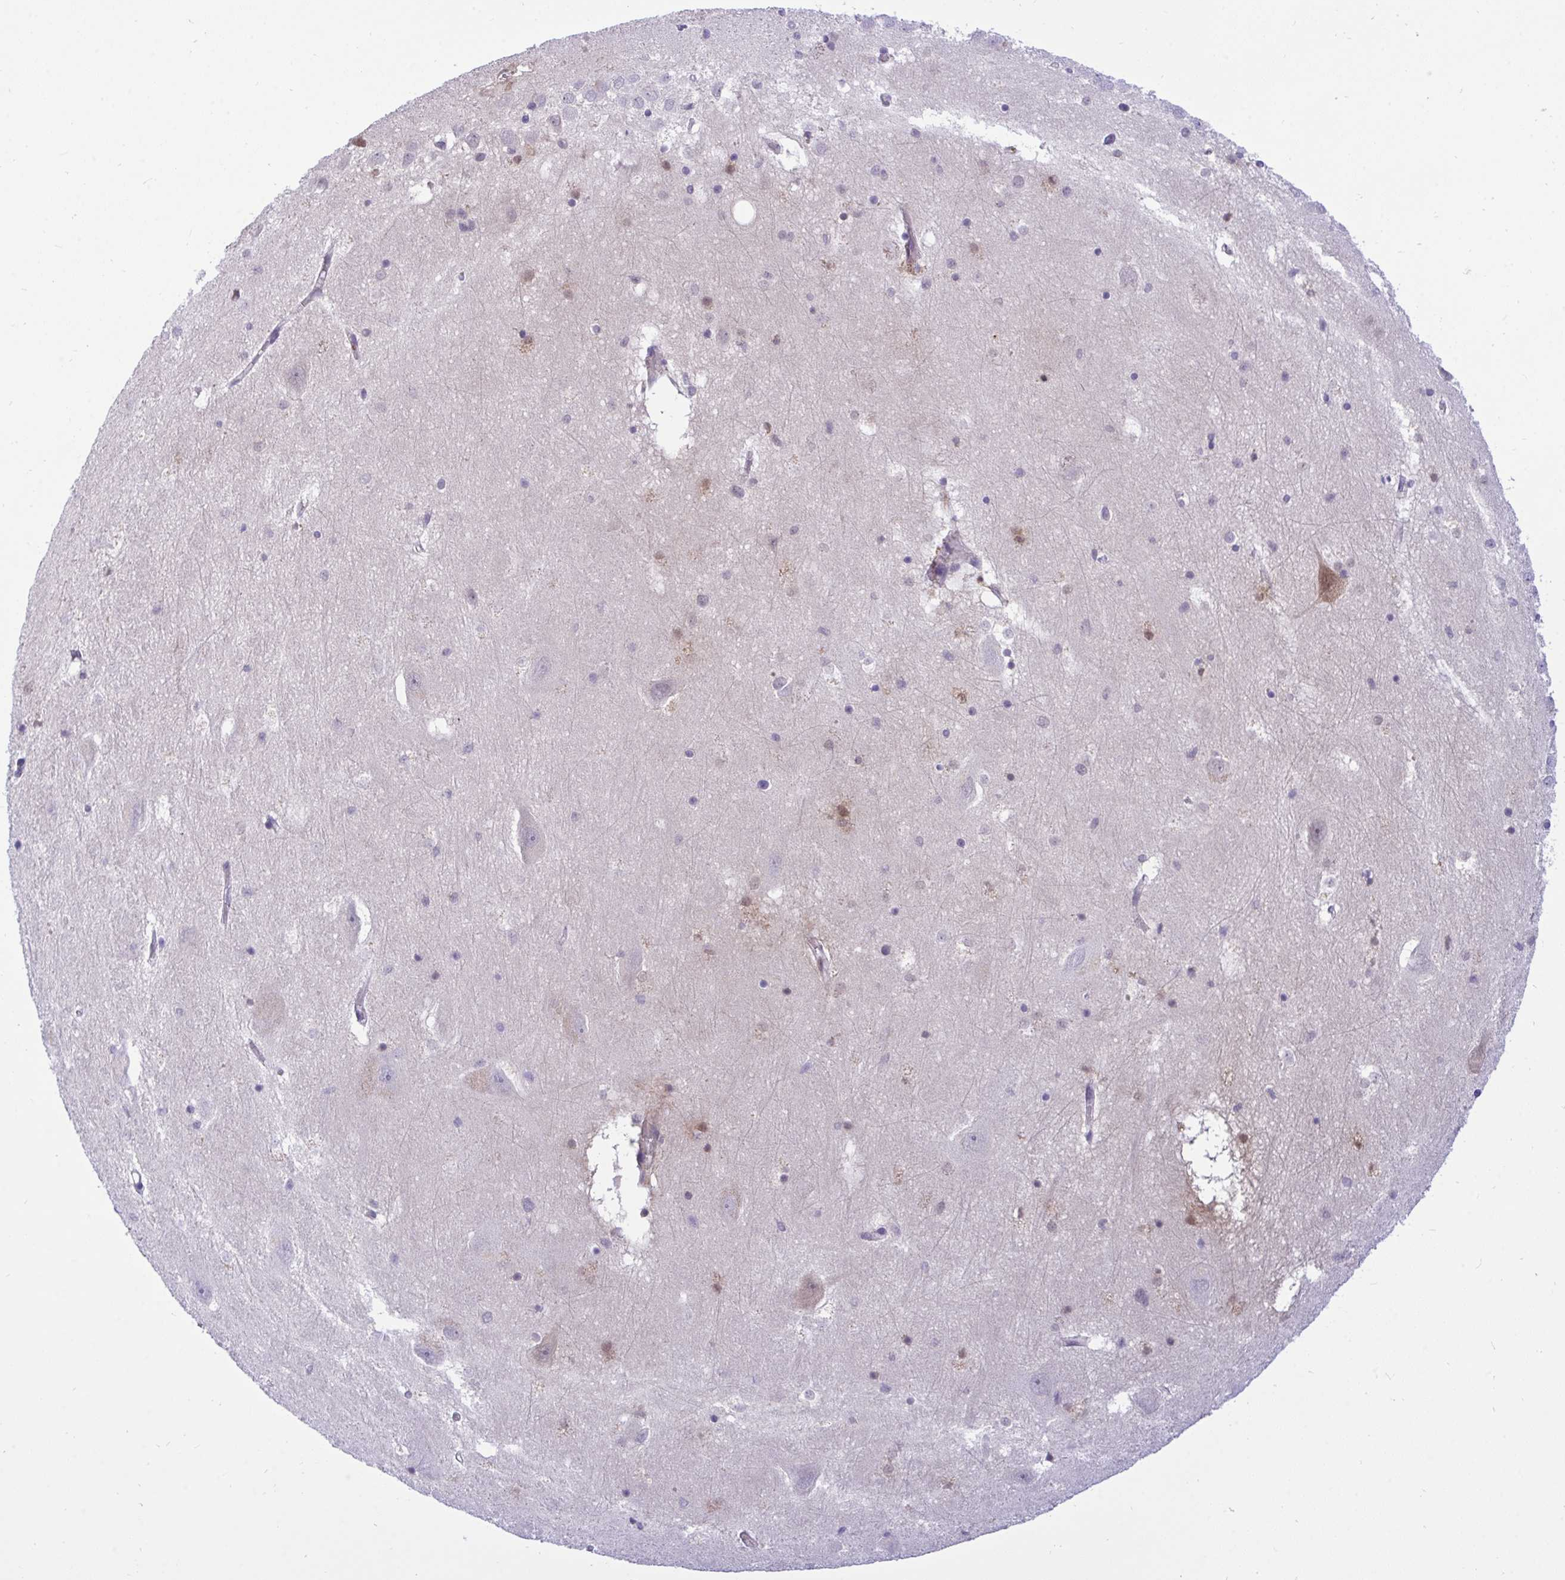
{"staining": {"intensity": "weak", "quantity": "<25%", "location": "cytoplasmic/membranous,nuclear"}, "tissue": "hippocampus", "cell_type": "Glial cells", "image_type": "normal", "snomed": [{"axis": "morphology", "description": "Normal tissue, NOS"}, {"axis": "topography", "description": "Hippocampus"}], "caption": "This is a photomicrograph of IHC staining of unremarkable hippocampus, which shows no positivity in glial cells.", "gene": "F2", "patient": {"sex": "male", "age": 58}}